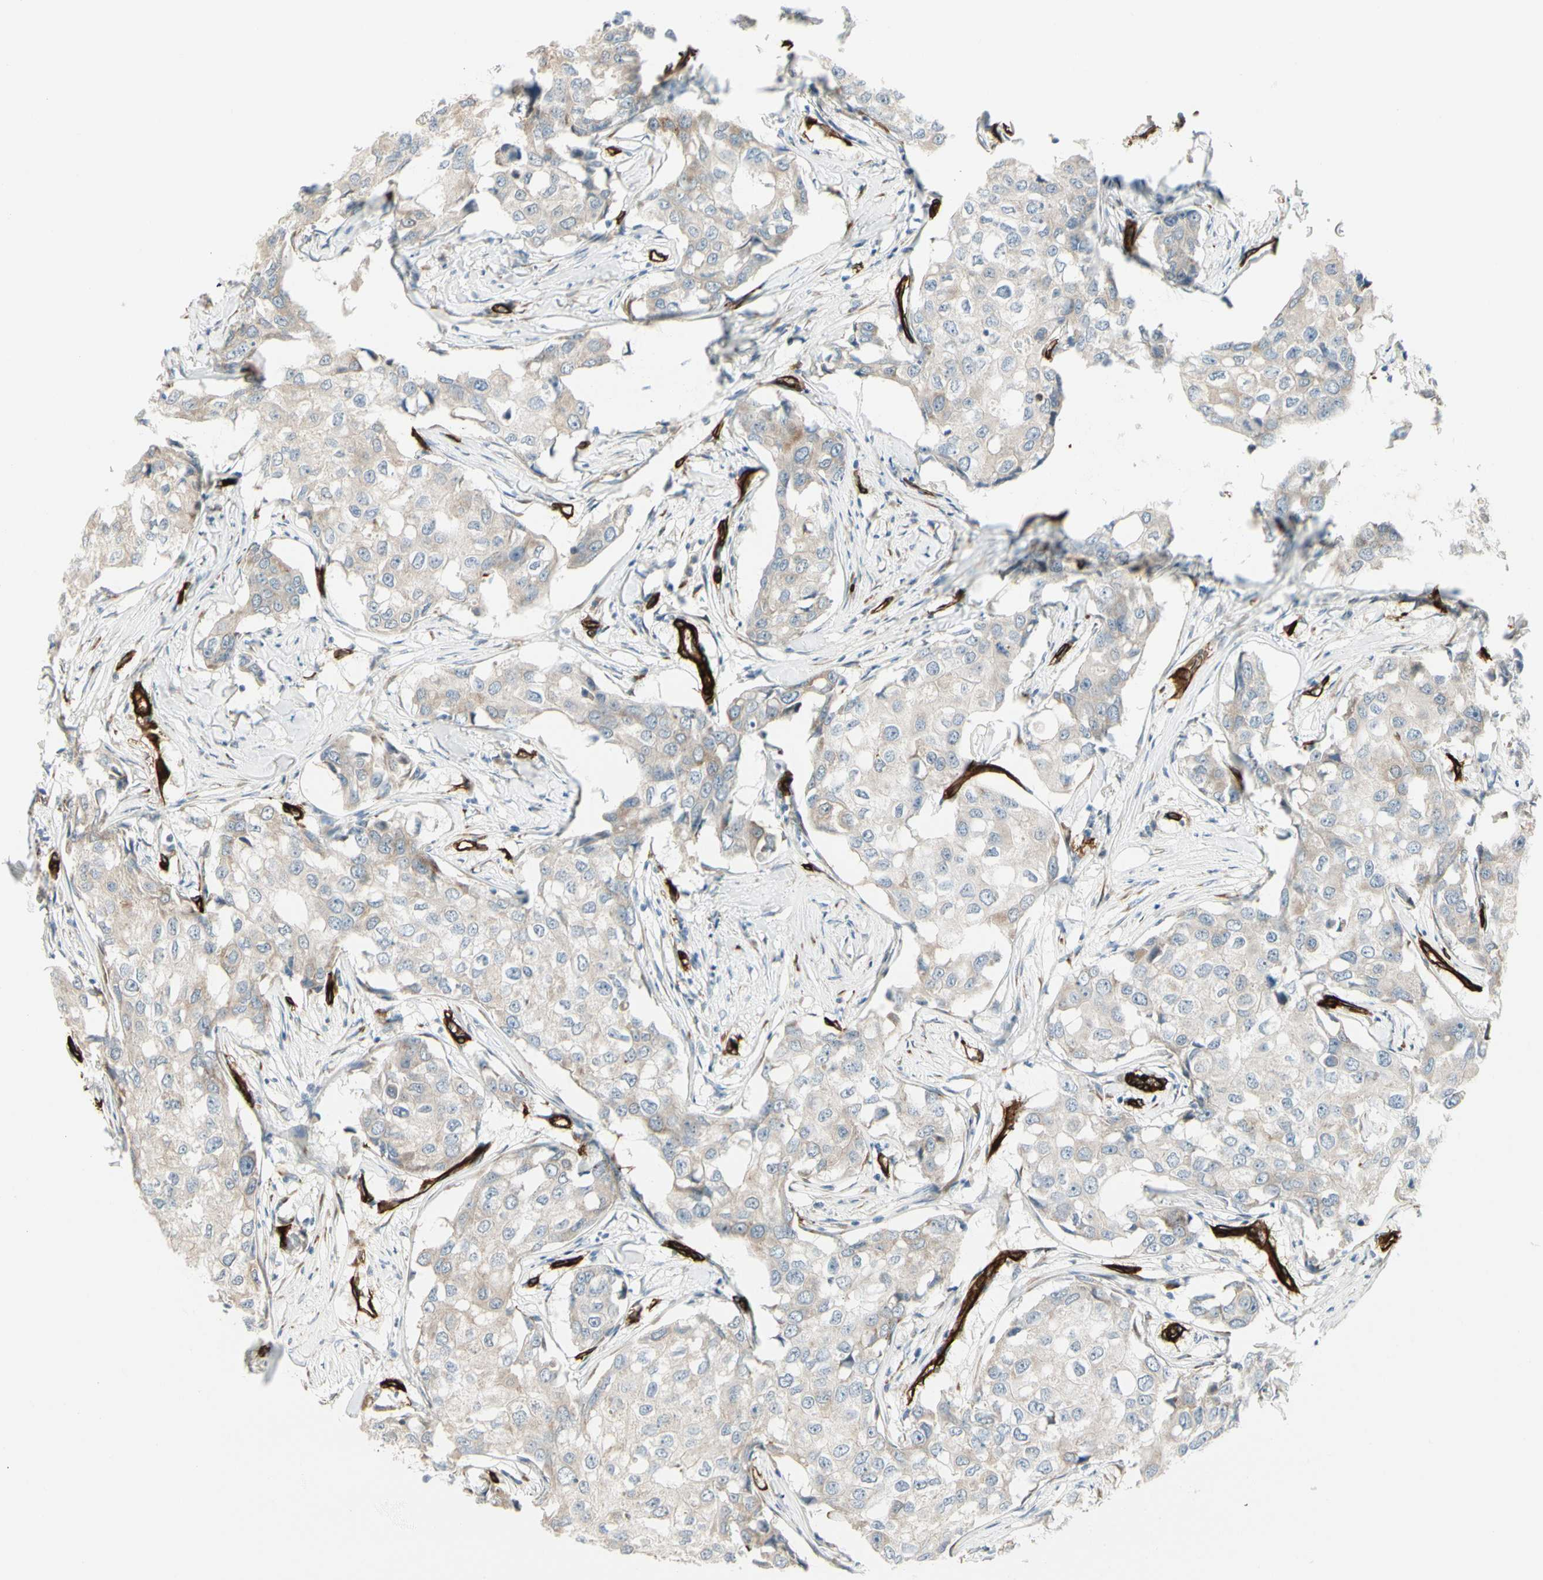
{"staining": {"intensity": "weak", "quantity": "<25%", "location": "cytoplasmic/membranous"}, "tissue": "breast cancer", "cell_type": "Tumor cells", "image_type": "cancer", "snomed": [{"axis": "morphology", "description": "Duct carcinoma"}, {"axis": "topography", "description": "Breast"}], "caption": "This is an immunohistochemistry (IHC) photomicrograph of breast cancer (infiltrating ductal carcinoma). There is no positivity in tumor cells.", "gene": "MCAM", "patient": {"sex": "female", "age": 27}}